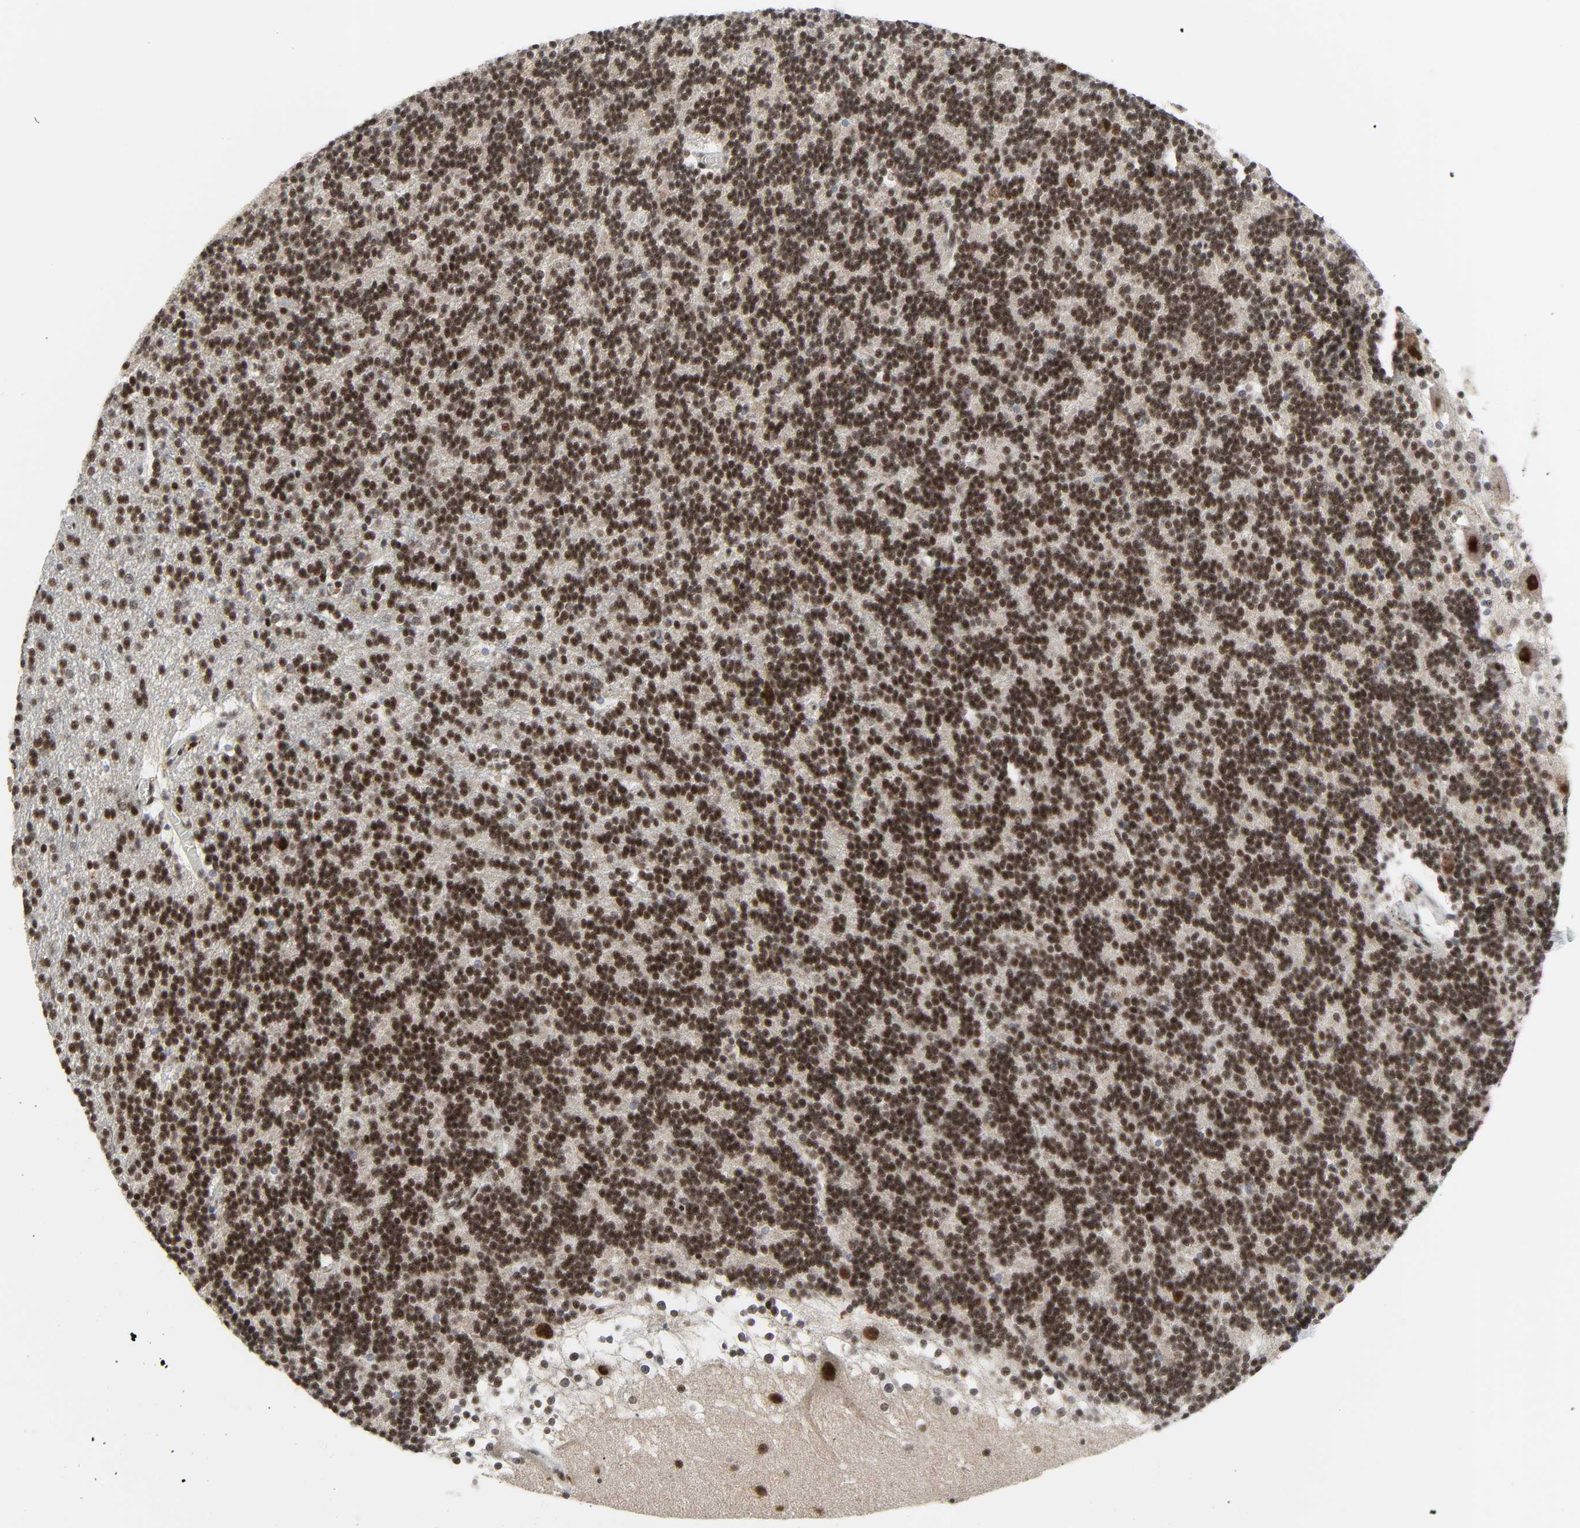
{"staining": {"intensity": "moderate", "quantity": ">75%", "location": "nuclear"}, "tissue": "cerebellum", "cell_type": "Cells in granular layer", "image_type": "normal", "snomed": [{"axis": "morphology", "description": "Normal tissue, NOS"}, {"axis": "topography", "description": "Cerebellum"}], "caption": "A histopathology image of cerebellum stained for a protein shows moderate nuclear brown staining in cells in granular layer. (DAB (3,3'-diaminobenzidine) IHC with brightfield microscopy, high magnification).", "gene": "CDK7", "patient": {"sex": "female", "age": 19}}